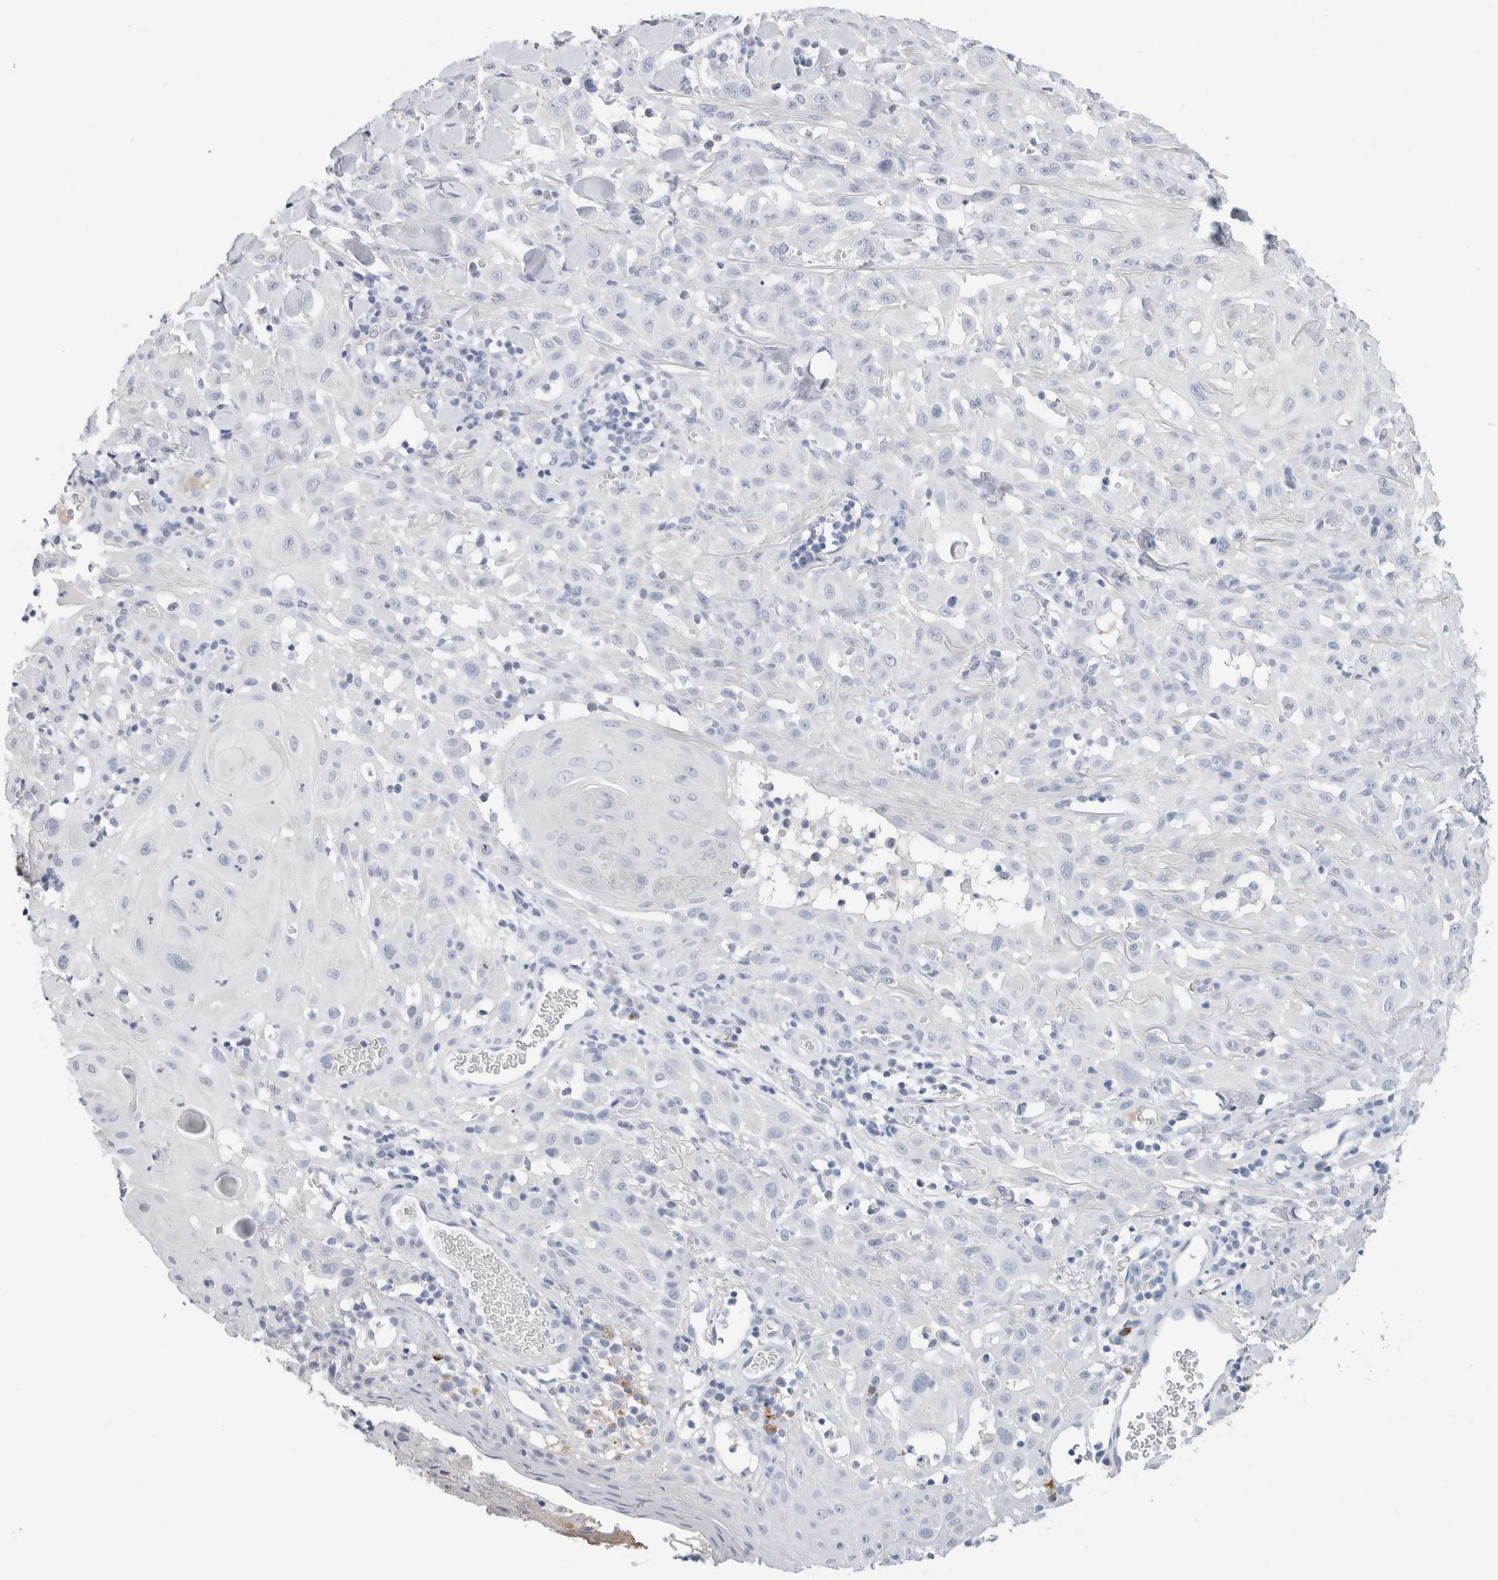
{"staining": {"intensity": "negative", "quantity": "none", "location": "none"}, "tissue": "skin cancer", "cell_type": "Tumor cells", "image_type": "cancer", "snomed": [{"axis": "morphology", "description": "Squamous cell carcinoma, NOS"}, {"axis": "topography", "description": "Skin"}], "caption": "Immunohistochemical staining of human skin cancer exhibits no significant positivity in tumor cells.", "gene": "IL6", "patient": {"sex": "male", "age": 24}}